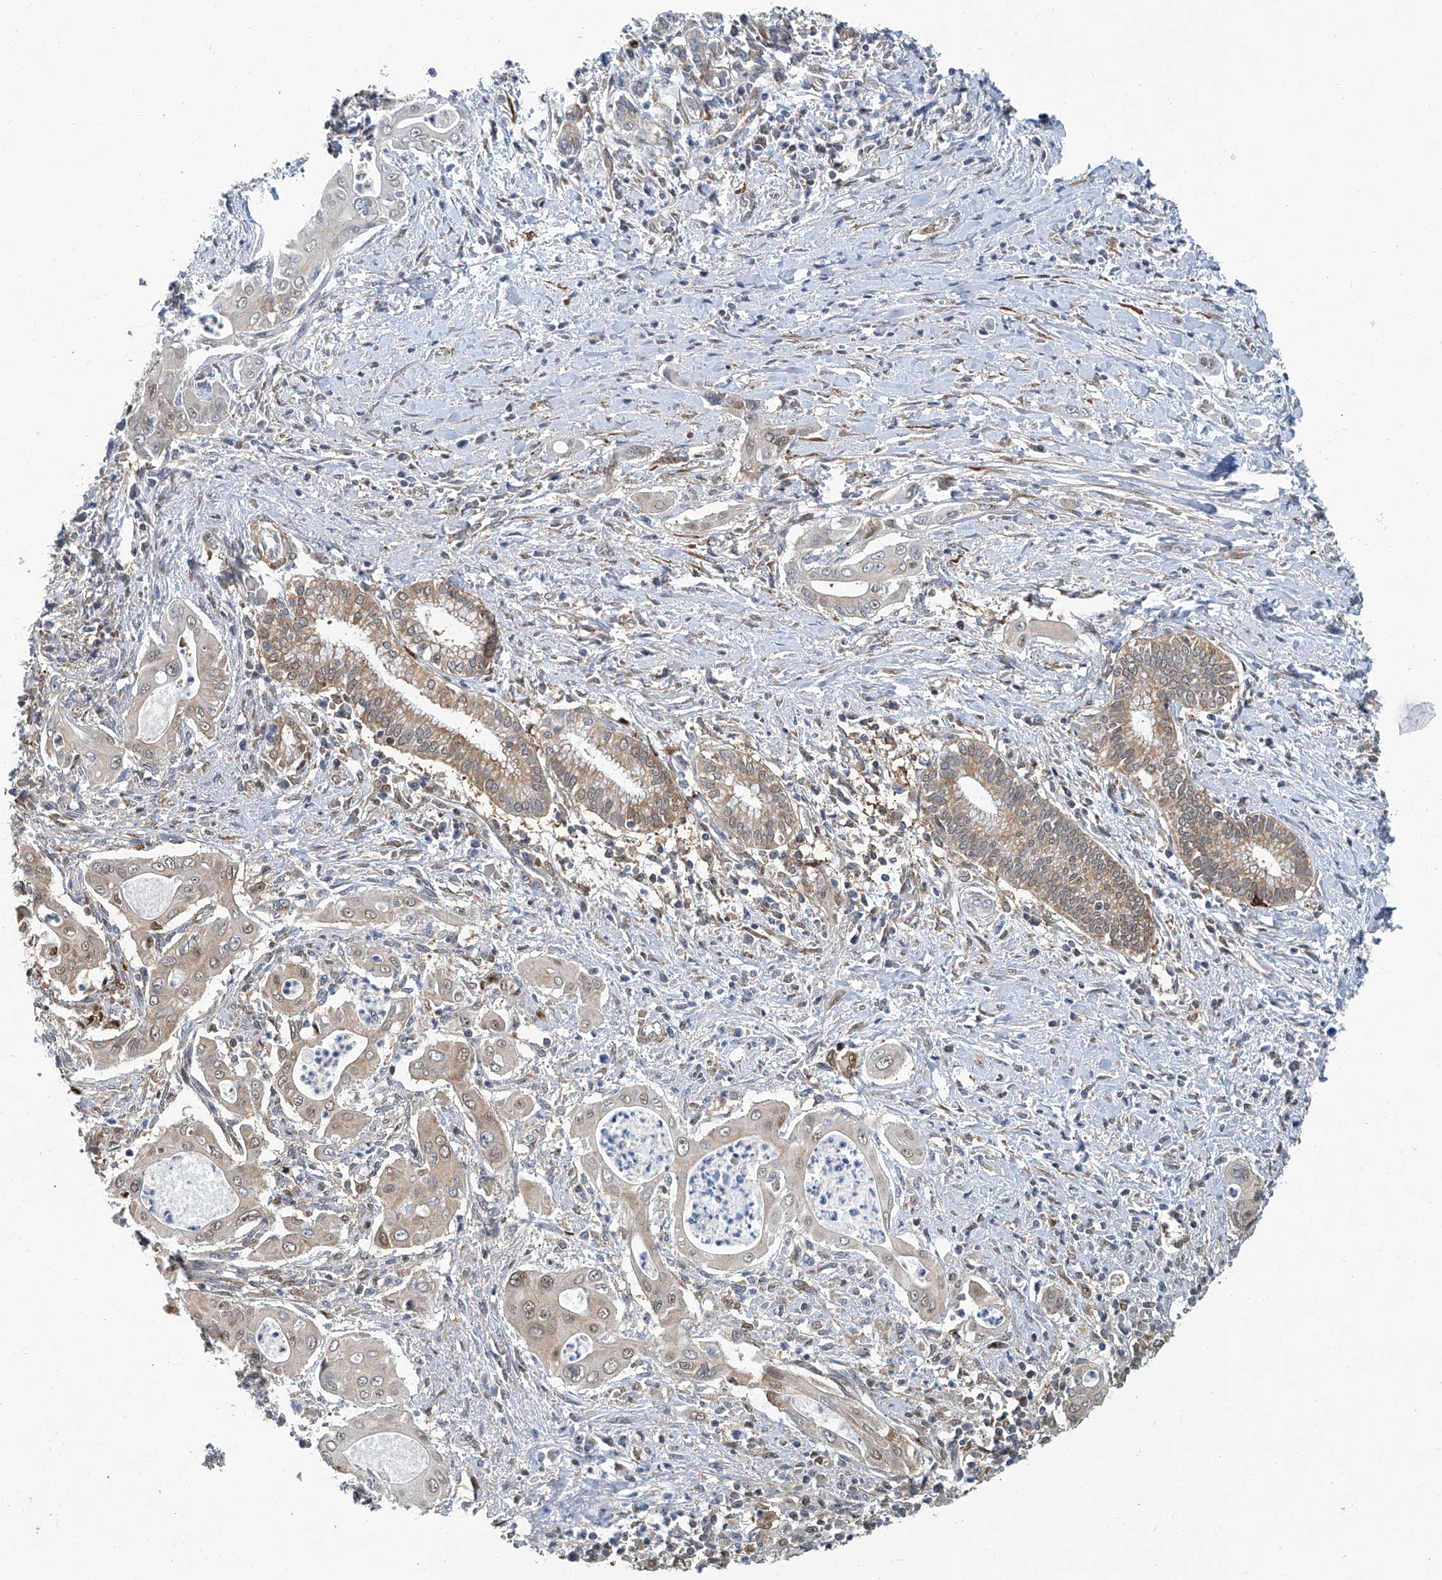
{"staining": {"intensity": "moderate", "quantity": ">75%", "location": "cytoplasmic/membranous,nuclear"}, "tissue": "pancreatic cancer", "cell_type": "Tumor cells", "image_type": "cancer", "snomed": [{"axis": "morphology", "description": "Adenocarcinoma, NOS"}, {"axis": "topography", "description": "Pancreas"}], "caption": "A medium amount of moderate cytoplasmic/membranous and nuclear expression is present in about >75% of tumor cells in pancreatic cancer (adenocarcinoma) tissue.", "gene": "PSMB10", "patient": {"sex": "male", "age": 58}}